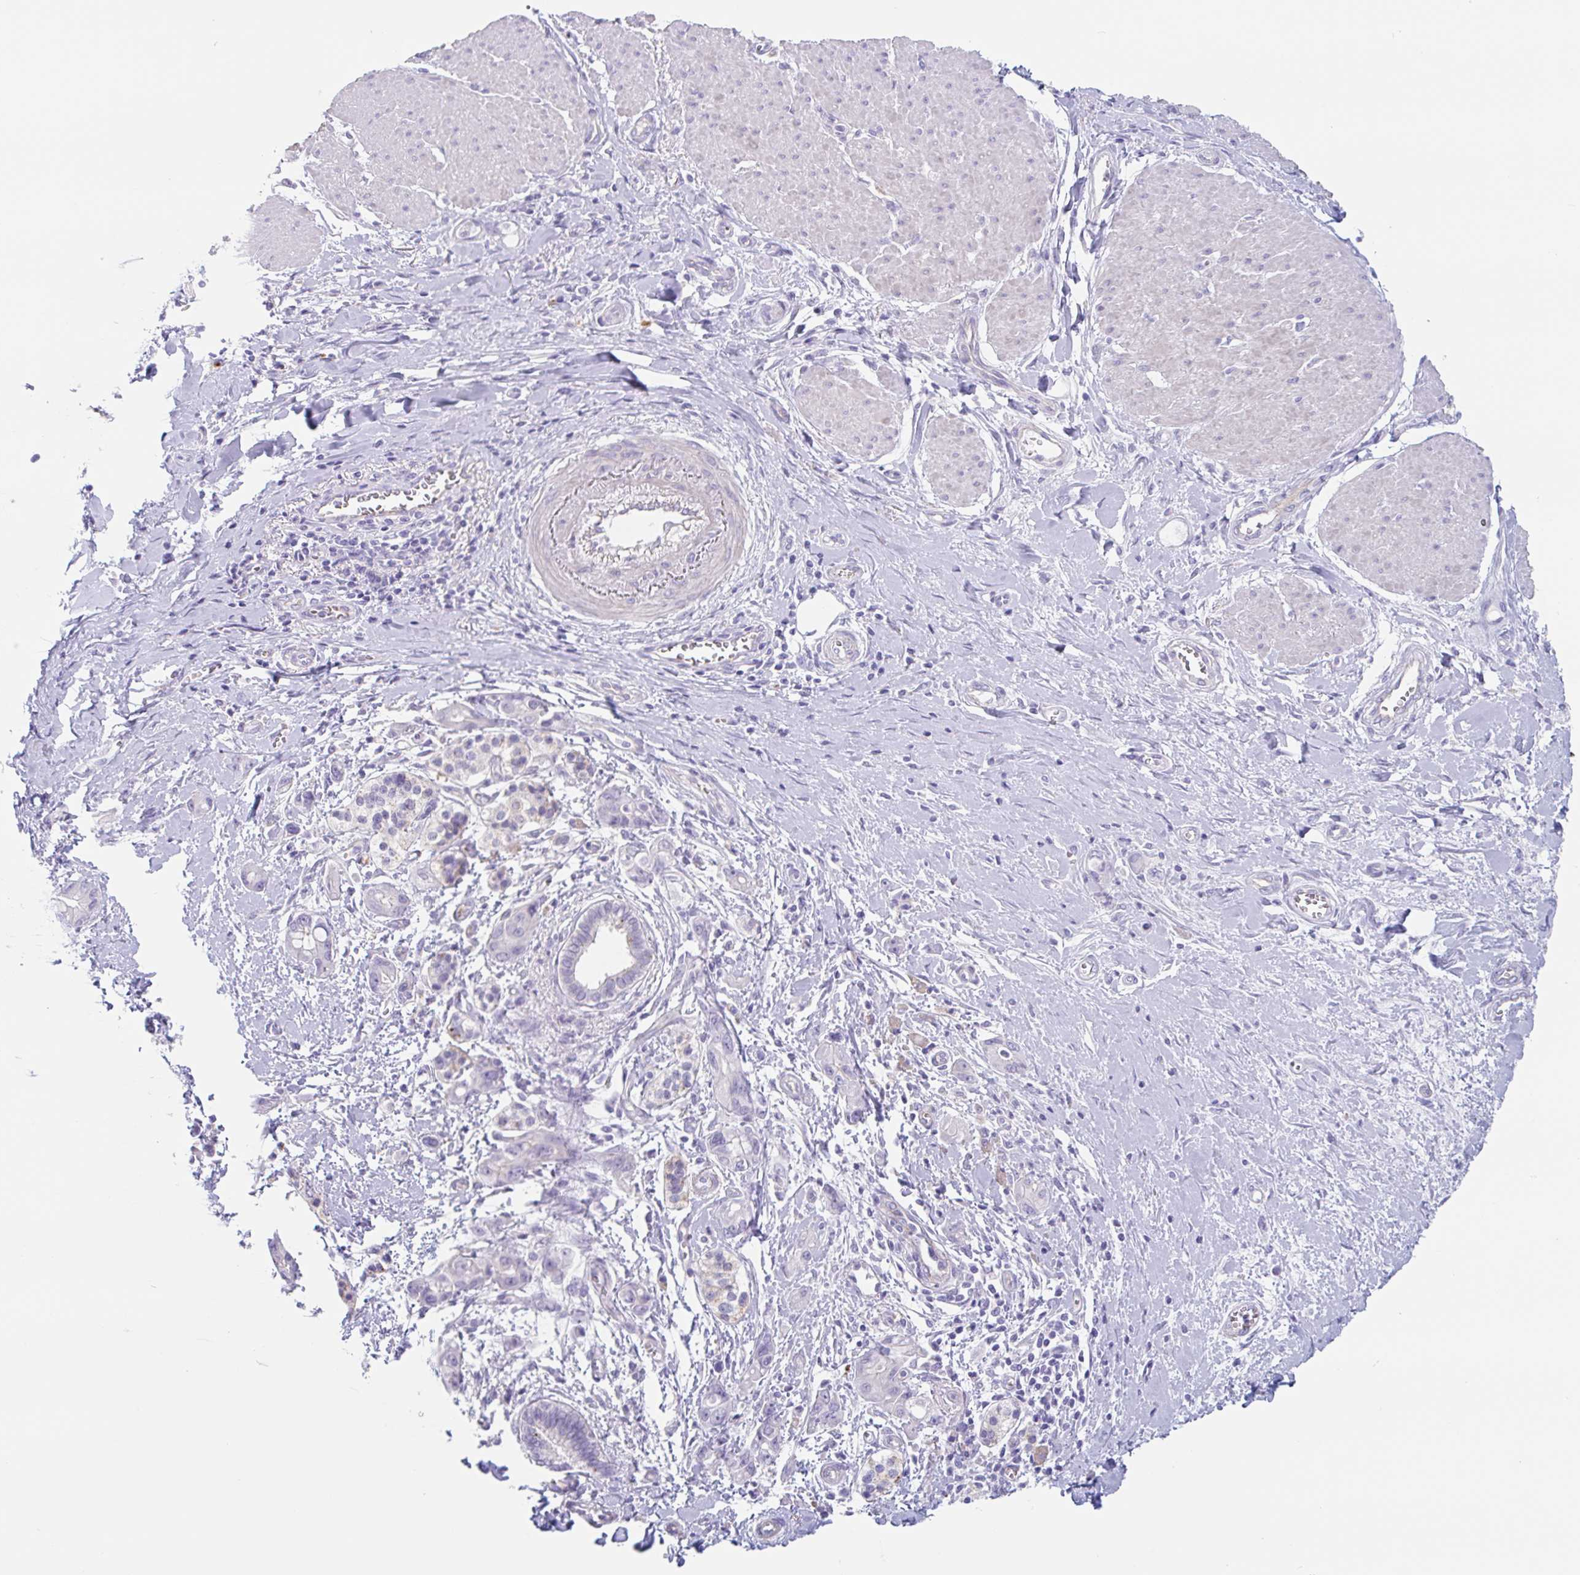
{"staining": {"intensity": "negative", "quantity": "none", "location": "none"}, "tissue": "pancreatic cancer", "cell_type": "Tumor cells", "image_type": "cancer", "snomed": [{"axis": "morphology", "description": "Adenocarcinoma, NOS"}, {"axis": "topography", "description": "Pancreas"}], "caption": "This is an immunohistochemistry photomicrograph of human adenocarcinoma (pancreatic). There is no staining in tumor cells.", "gene": "LENG9", "patient": {"sex": "male", "age": 68}}